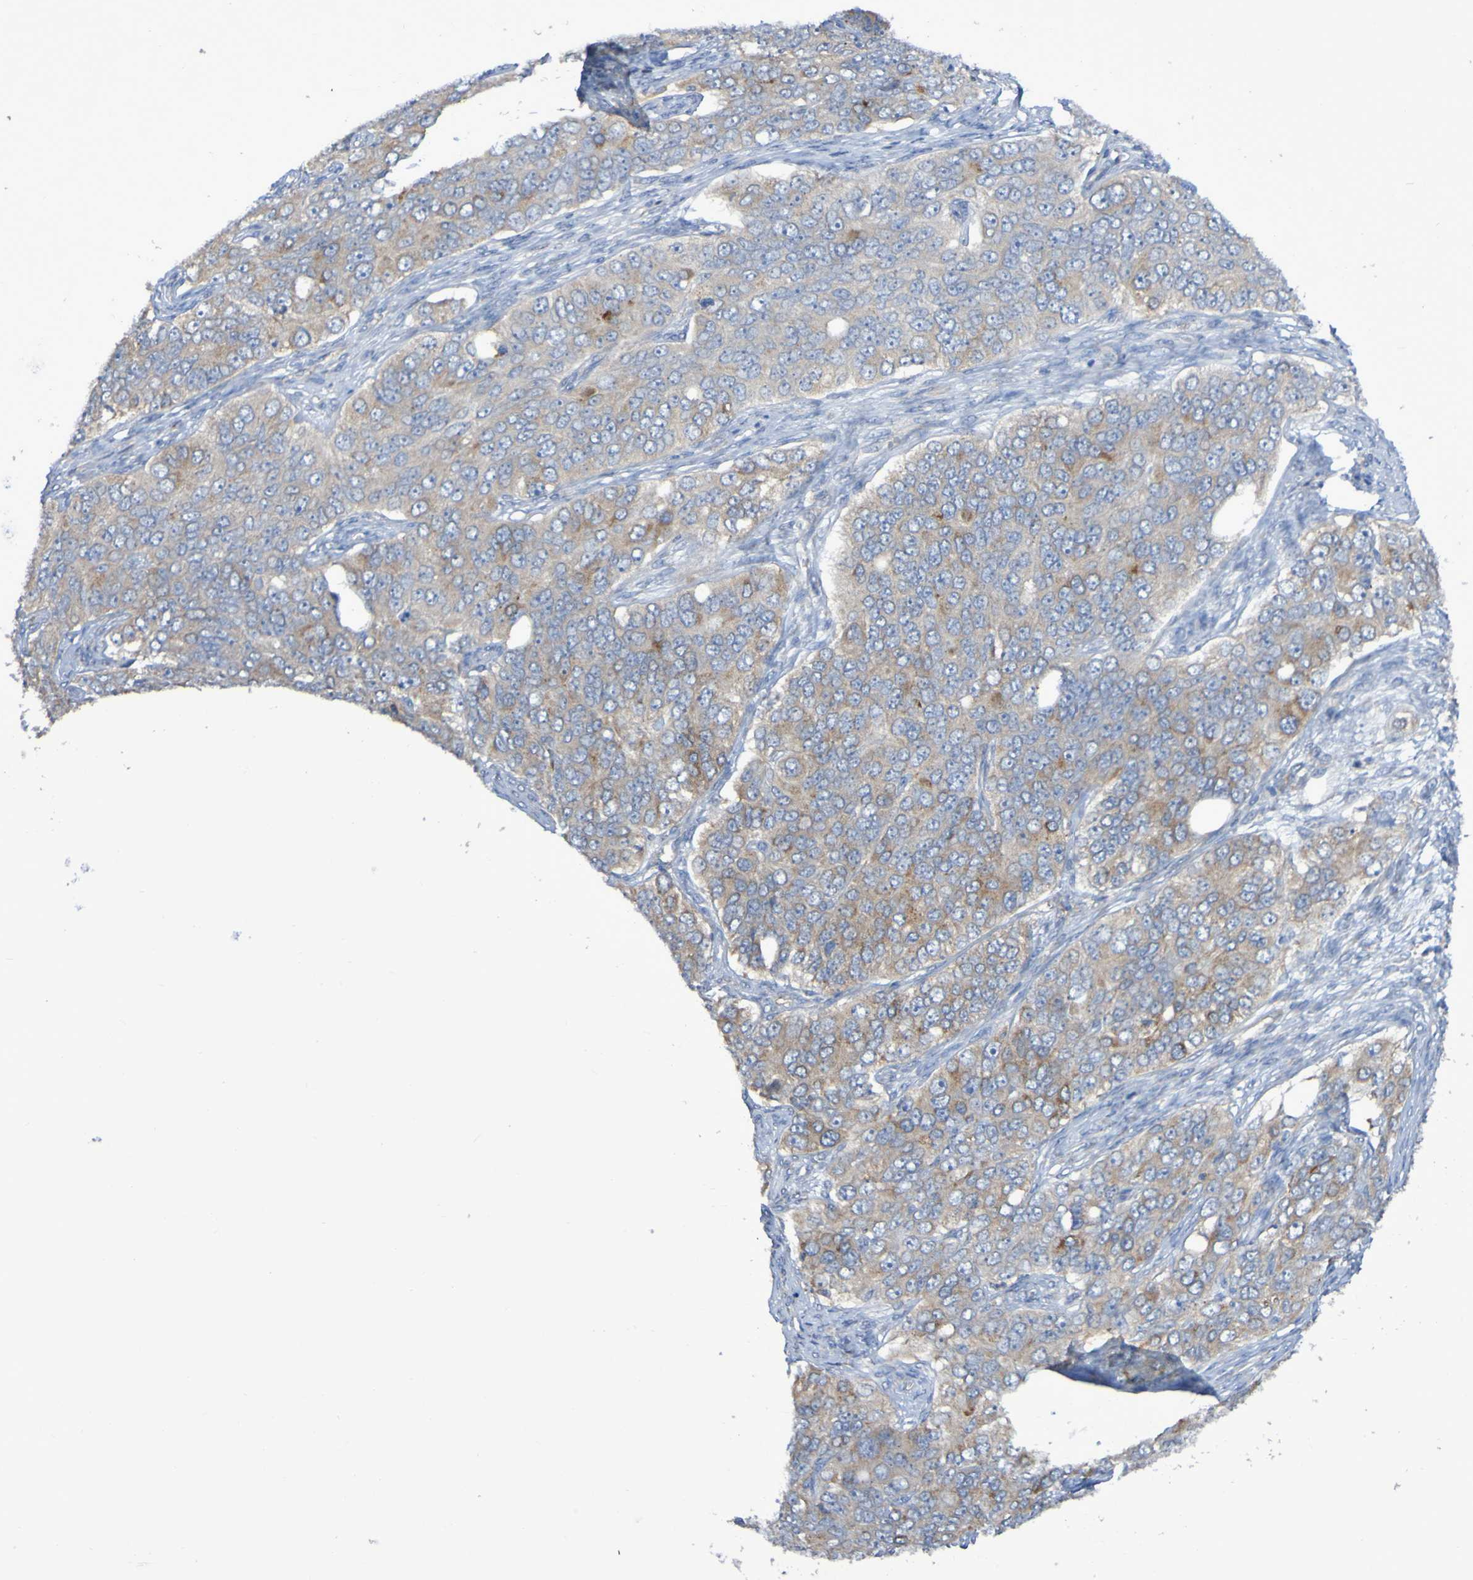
{"staining": {"intensity": "weak", "quantity": ">75%", "location": "cytoplasmic/membranous"}, "tissue": "ovarian cancer", "cell_type": "Tumor cells", "image_type": "cancer", "snomed": [{"axis": "morphology", "description": "Carcinoma, endometroid"}, {"axis": "topography", "description": "Ovary"}], "caption": "Ovarian cancer (endometroid carcinoma) tissue reveals weak cytoplasmic/membranous expression in about >75% of tumor cells, visualized by immunohistochemistry. (brown staining indicates protein expression, while blue staining denotes nuclei).", "gene": "LMBRD2", "patient": {"sex": "female", "age": 51}}